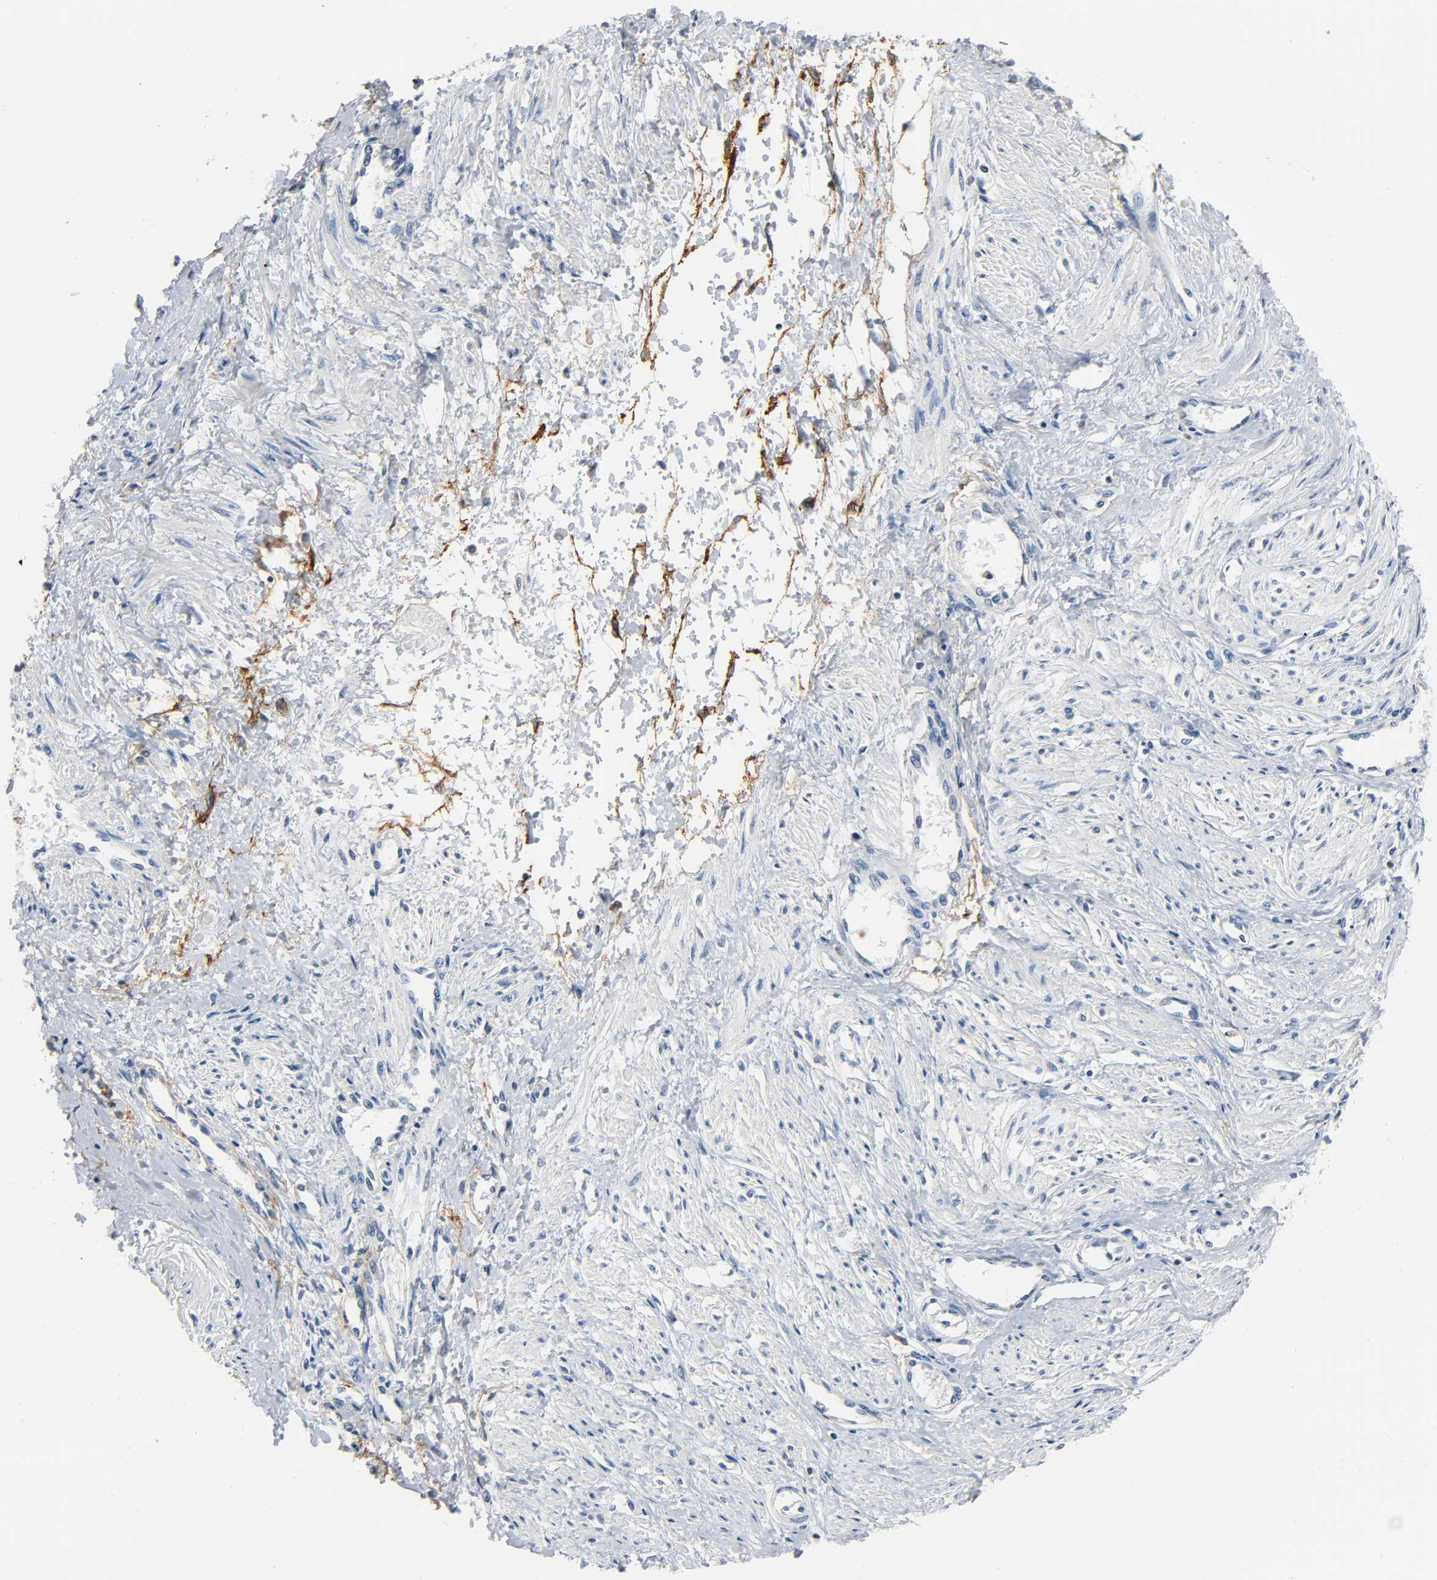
{"staining": {"intensity": "negative", "quantity": "none", "location": "none"}, "tissue": "smooth muscle", "cell_type": "Smooth muscle cells", "image_type": "normal", "snomed": [{"axis": "morphology", "description": "Normal tissue, NOS"}, {"axis": "topography", "description": "Smooth muscle"}, {"axis": "topography", "description": "Uterus"}], "caption": "Immunohistochemistry (IHC) of benign smooth muscle displays no expression in smooth muscle cells.", "gene": "ANPEP", "patient": {"sex": "female", "age": 39}}